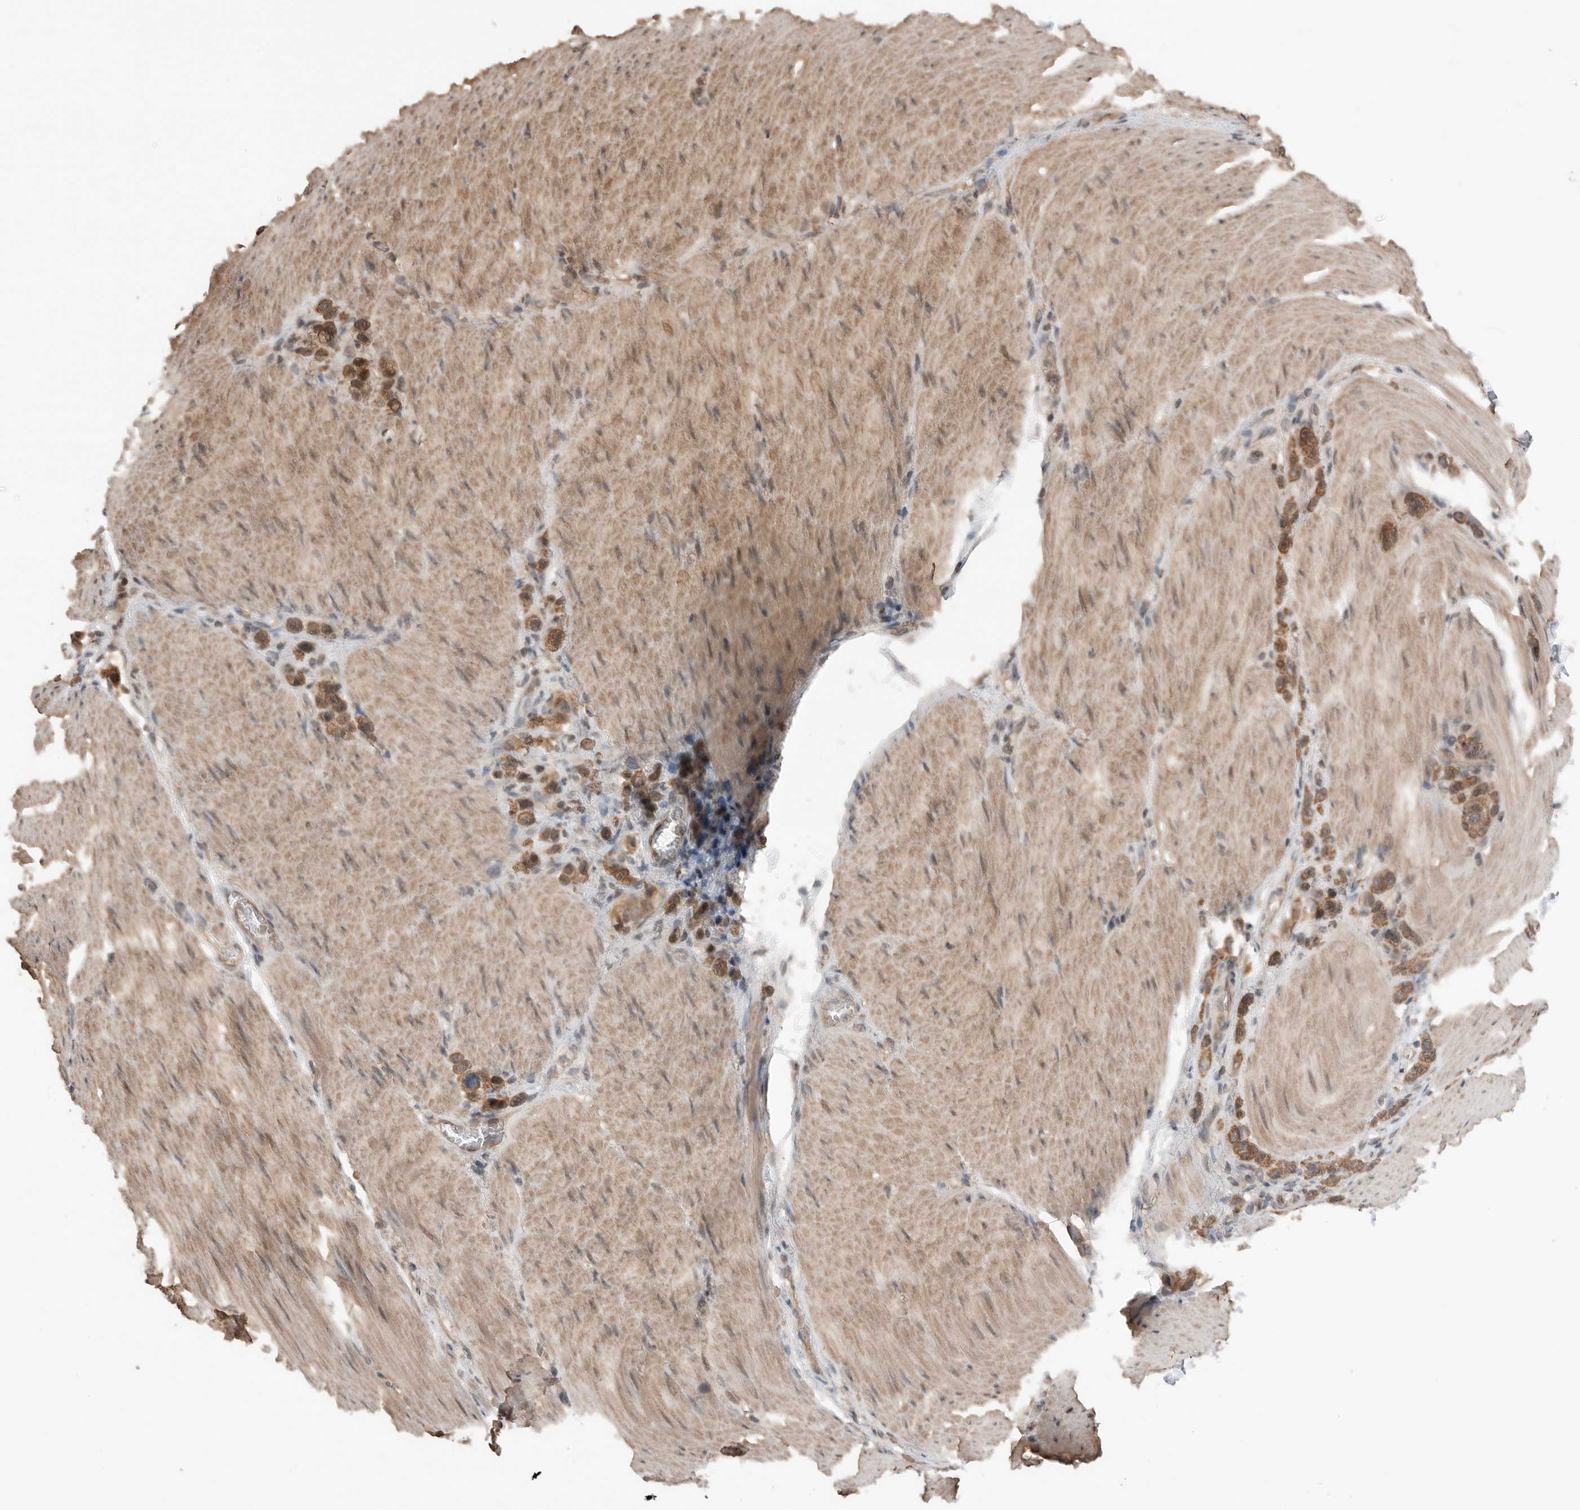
{"staining": {"intensity": "strong", "quantity": ">75%", "location": "cytoplasmic/membranous"}, "tissue": "stomach cancer", "cell_type": "Tumor cells", "image_type": "cancer", "snomed": [{"axis": "morphology", "description": "Adenocarcinoma, NOS"}, {"axis": "topography", "description": "Stomach"}], "caption": "Immunohistochemistry staining of adenocarcinoma (stomach), which shows high levels of strong cytoplasmic/membranous positivity in approximately >75% of tumor cells indicating strong cytoplasmic/membranous protein positivity. The staining was performed using DAB (brown) for protein detection and nuclei were counterstained in hematoxylin (blue).", "gene": "PEAK1", "patient": {"sex": "female", "age": 65}}